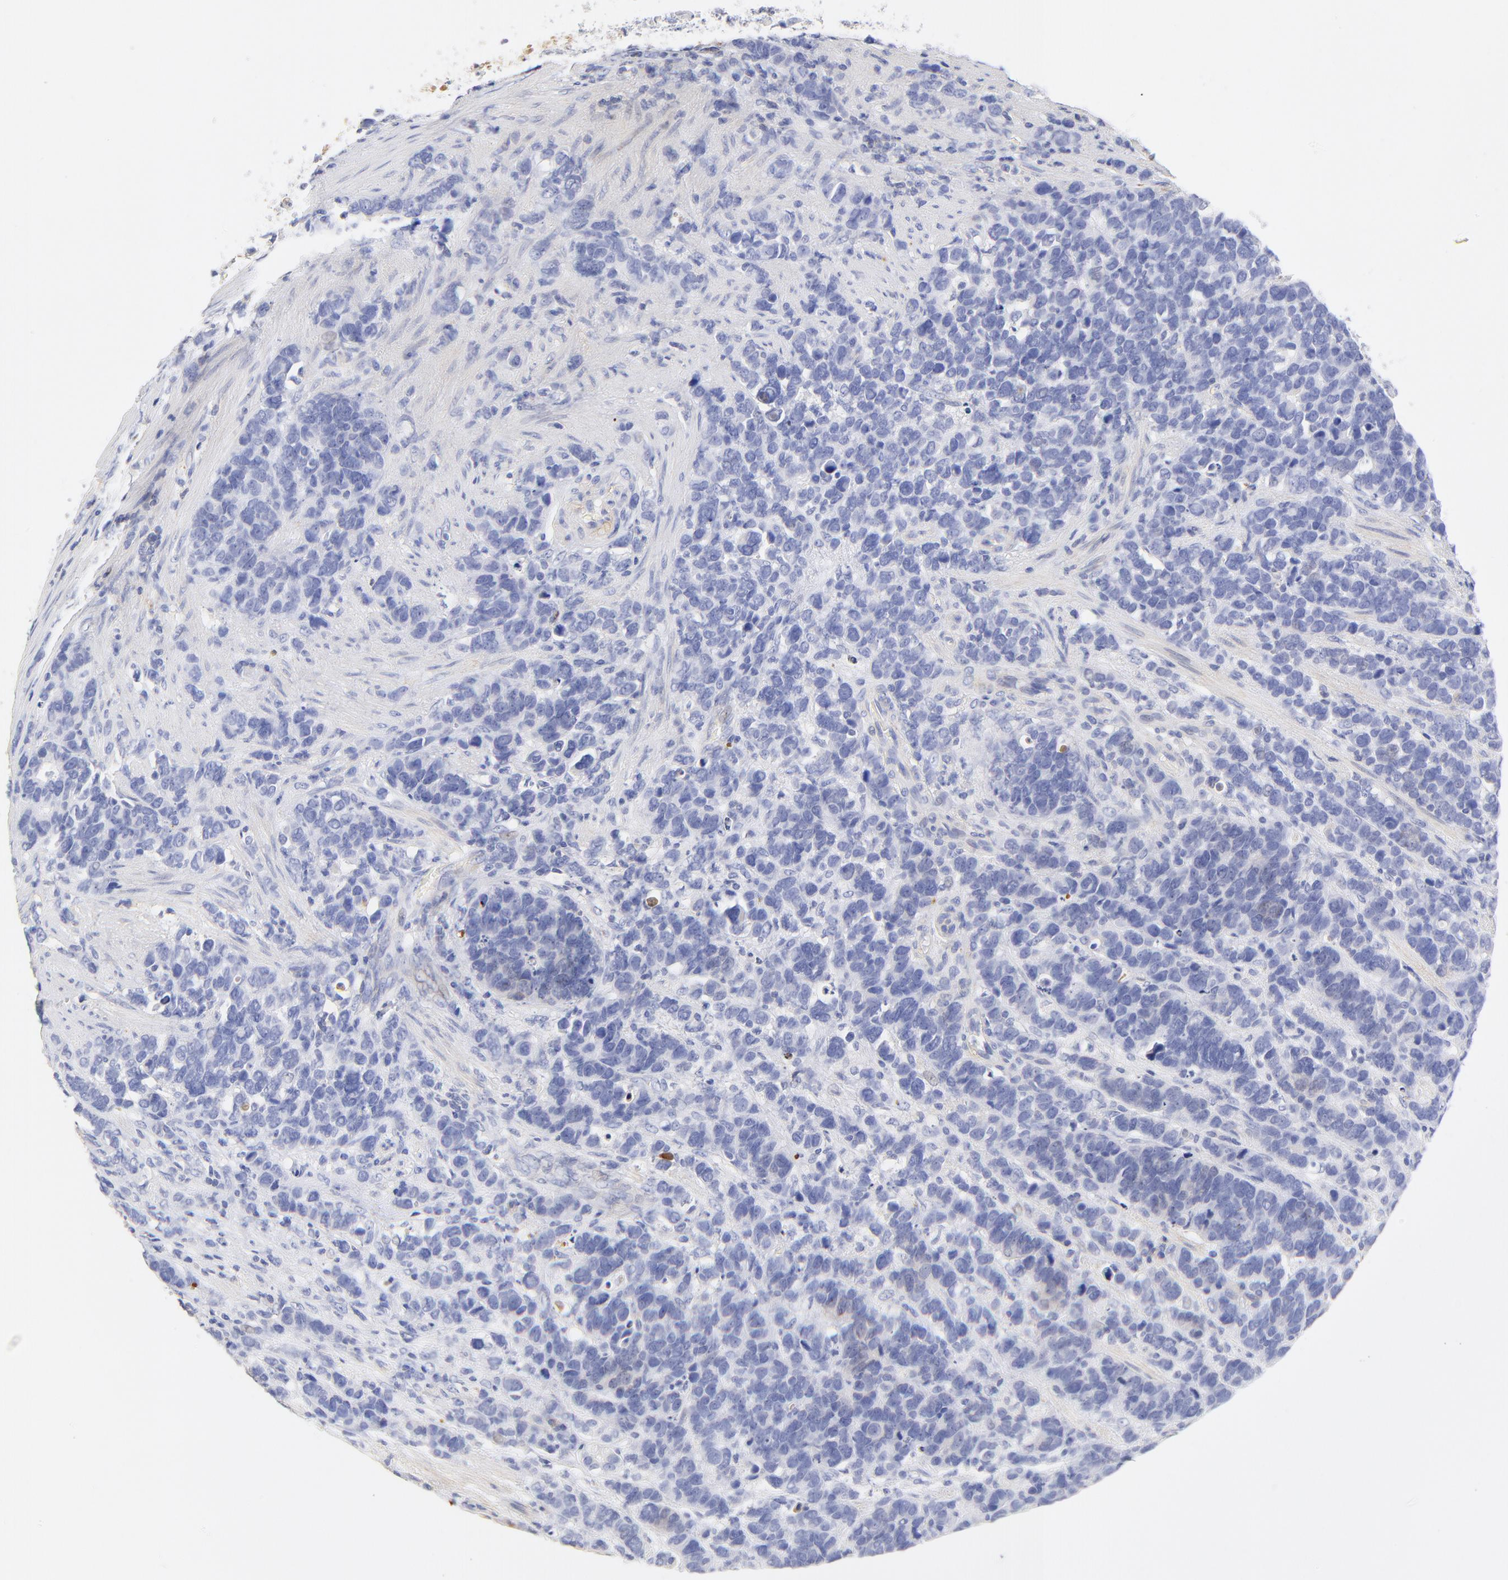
{"staining": {"intensity": "negative", "quantity": "none", "location": "none"}, "tissue": "stomach cancer", "cell_type": "Tumor cells", "image_type": "cancer", "snomed": [{"axis": "morphology", "description": "Adenocarcinoma, NOS"}, {"axis": "topography", "description": "Stomach, upper"}], "caption": "Immunohistochemical staining of stomach adenocarcinoma reveals no significant expression in tumor cells.", "gene": "MDGA2", "patient": {"sex": "male", "age": 71}}